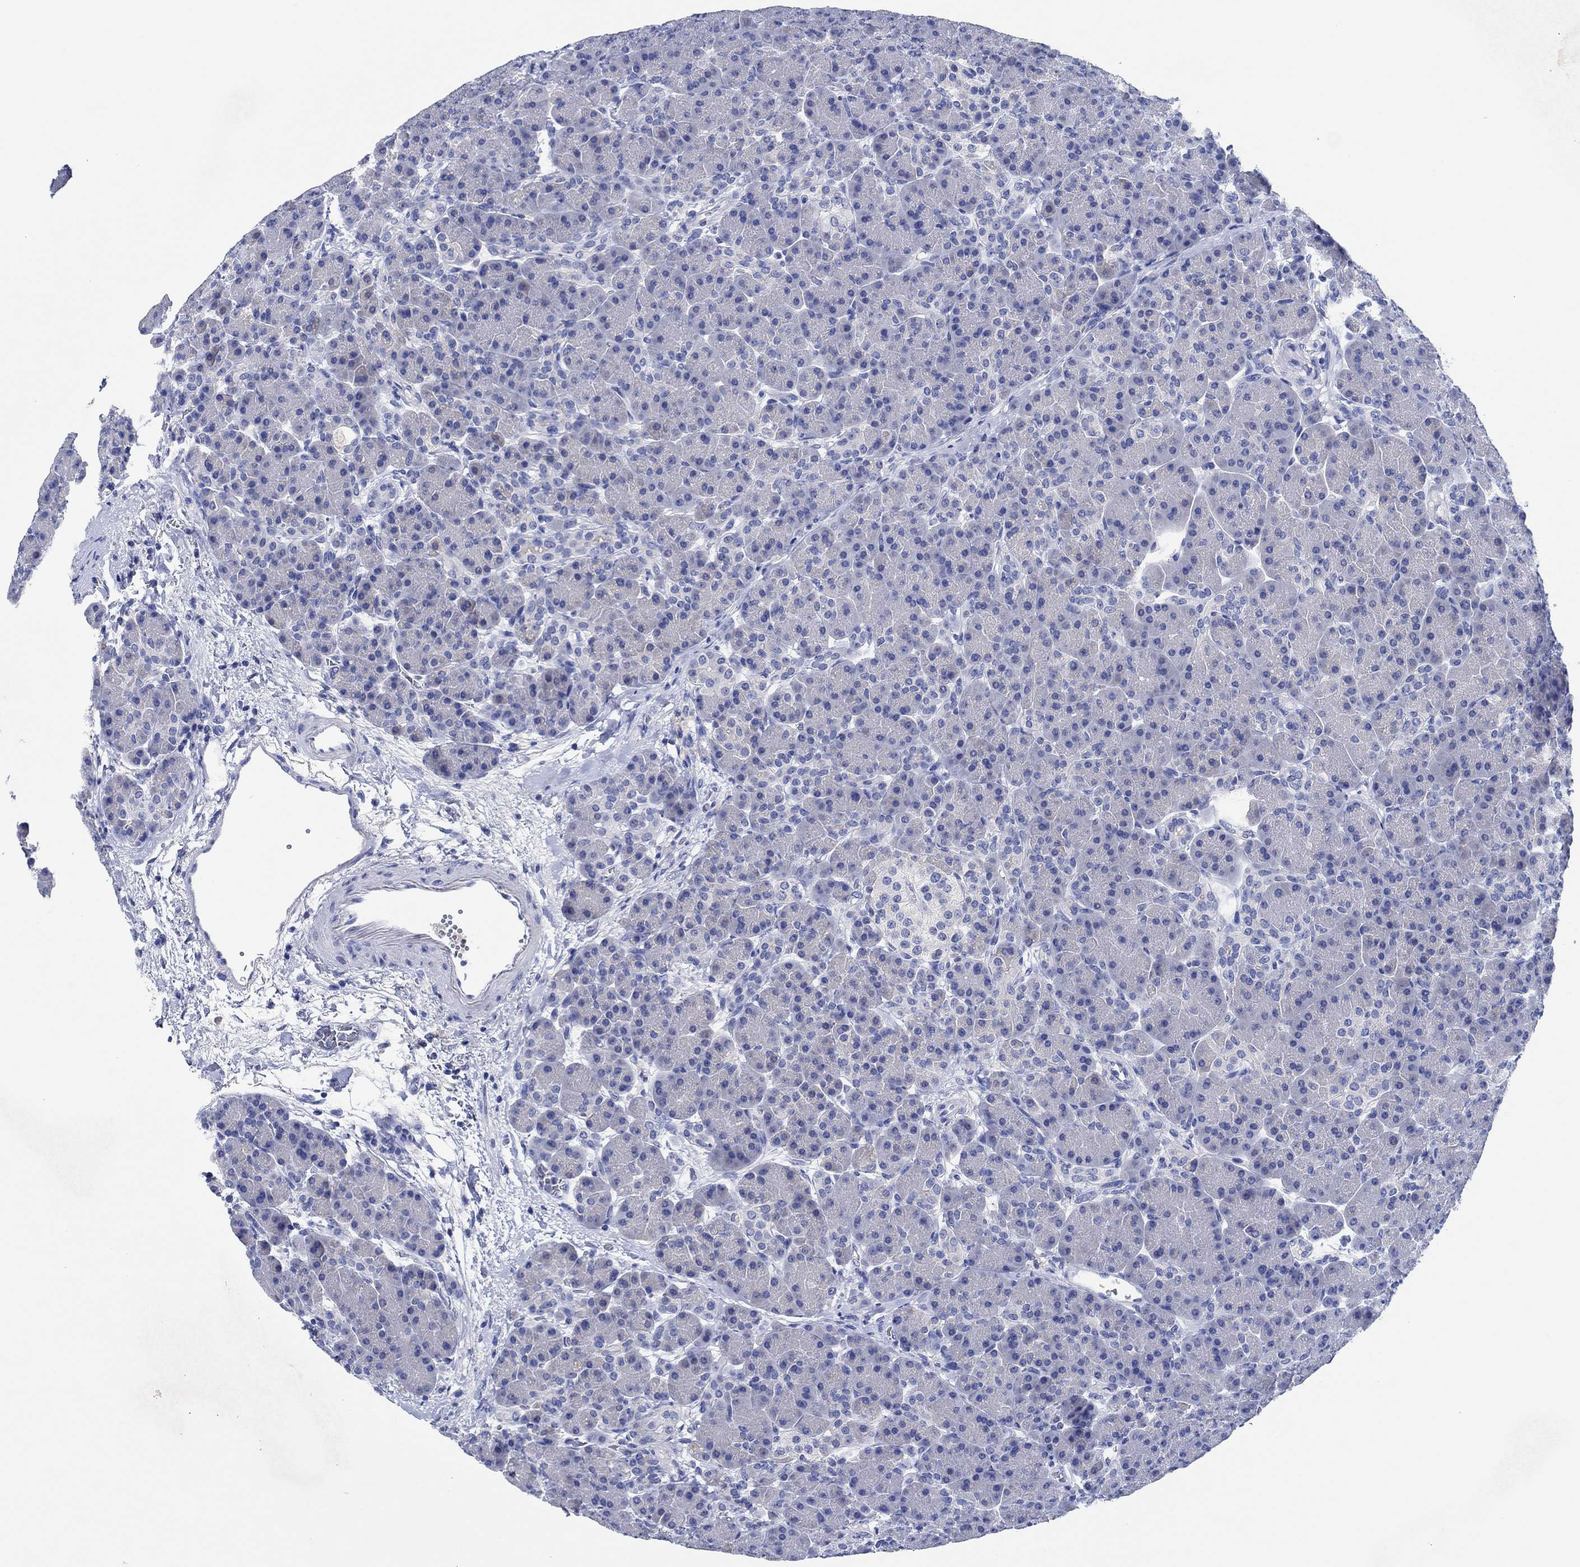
{"staining": {"intensity": "negative", "quantity": "none", "location": "none"}, "tissue": "pancreas", "cell_type": "Exocrine glandular cells", "image_type": "normal", "snomed": [{"axis": "morphology", "description": "Normal tissue, NOS"}, {"axis": "topography", "description": "Pancreas"}], "caption": "Protein analysis of benign pancreas displays no significant positivity in exocrine glandular cells.", "gene": "CPNE6", "patient": {"sex": "female", "age": 63}}